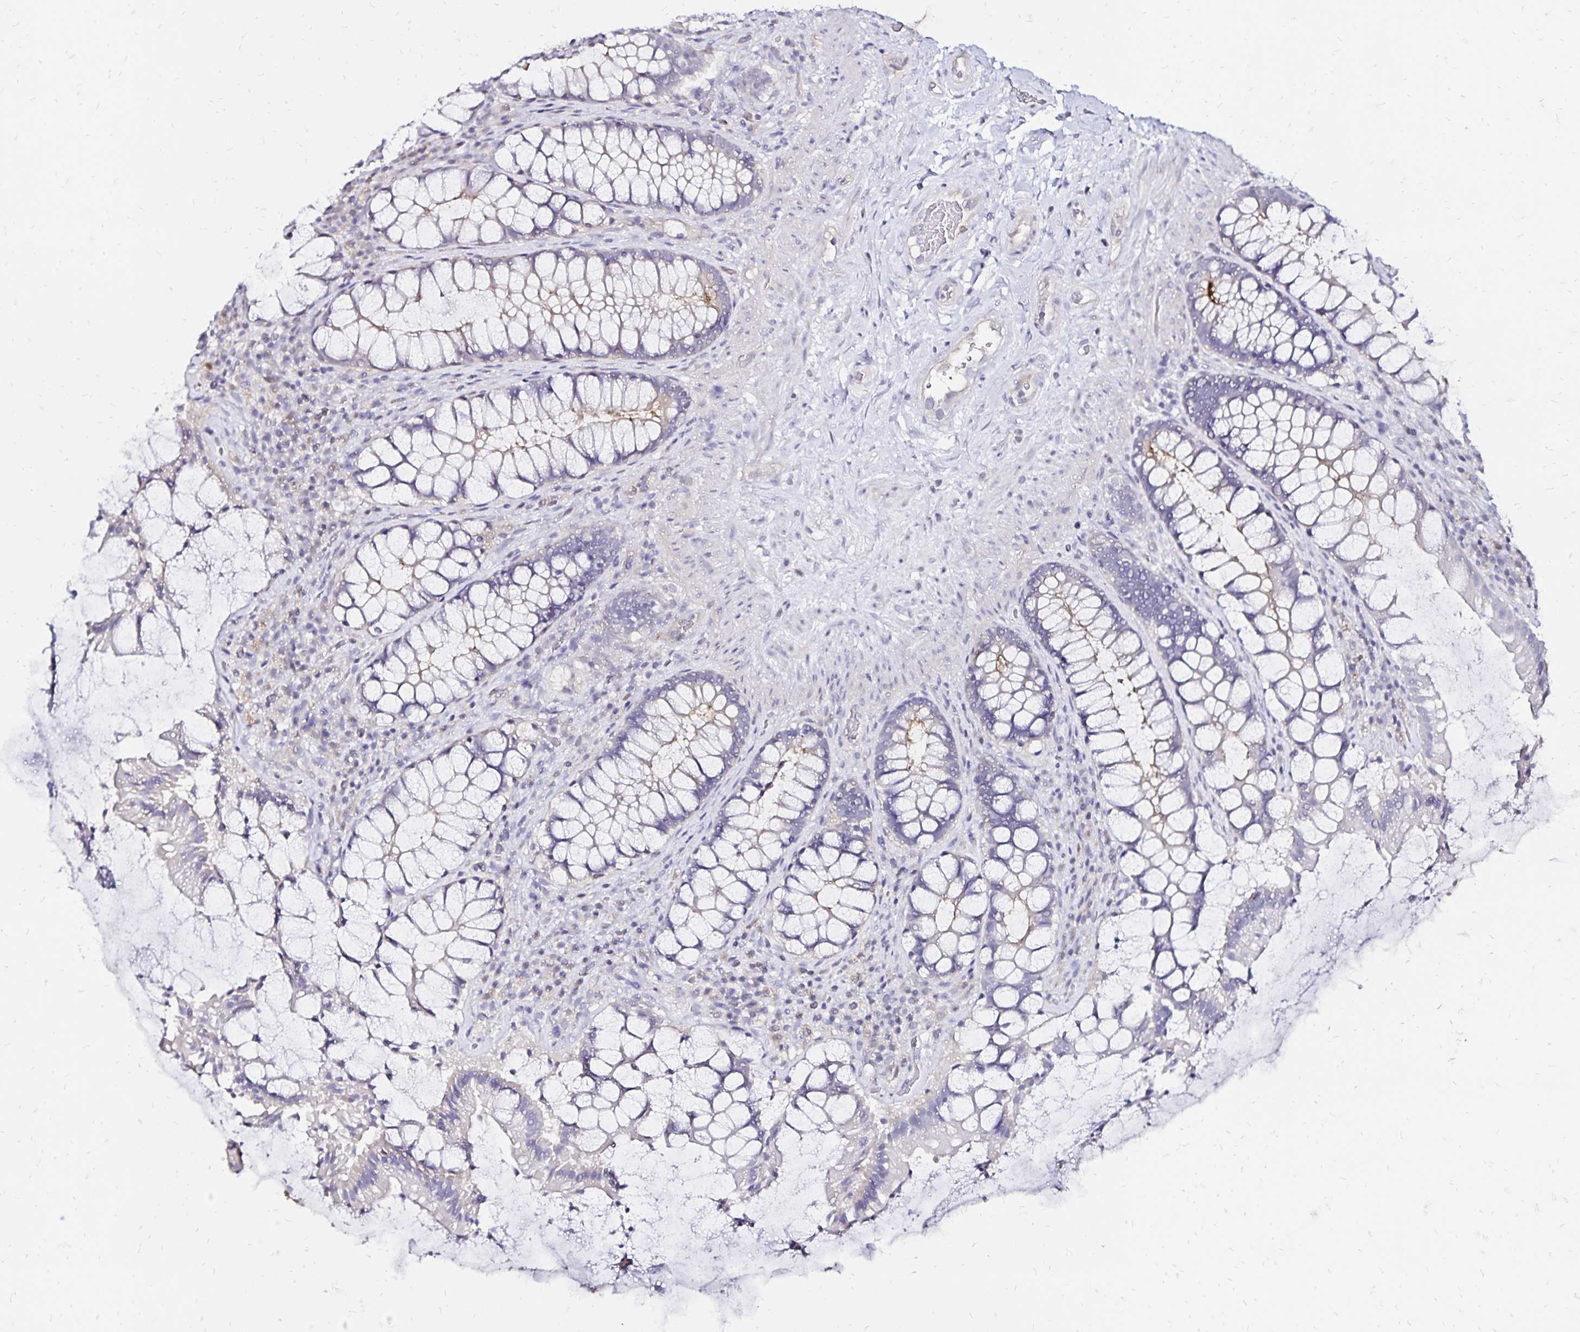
{"staining": {"intensity": "weak", "quantity": "<25%", "location": "cytoplasmic/membranous"}, "tissue": "rectum", "cell_type": "Glandular cells", "image_type": "normal", "snomed": [{"axis": "morphology", "description": "Normal tissue, NOS"}, {"axis": "topography", "description": "Rectum"}], "caption": "IHC of normal human rectum demonstrates no staining in glandular cells. Nuclei are stained in blue.", "gene": "SLC5A1", "patient": {"sex": "female", "age": 58}}